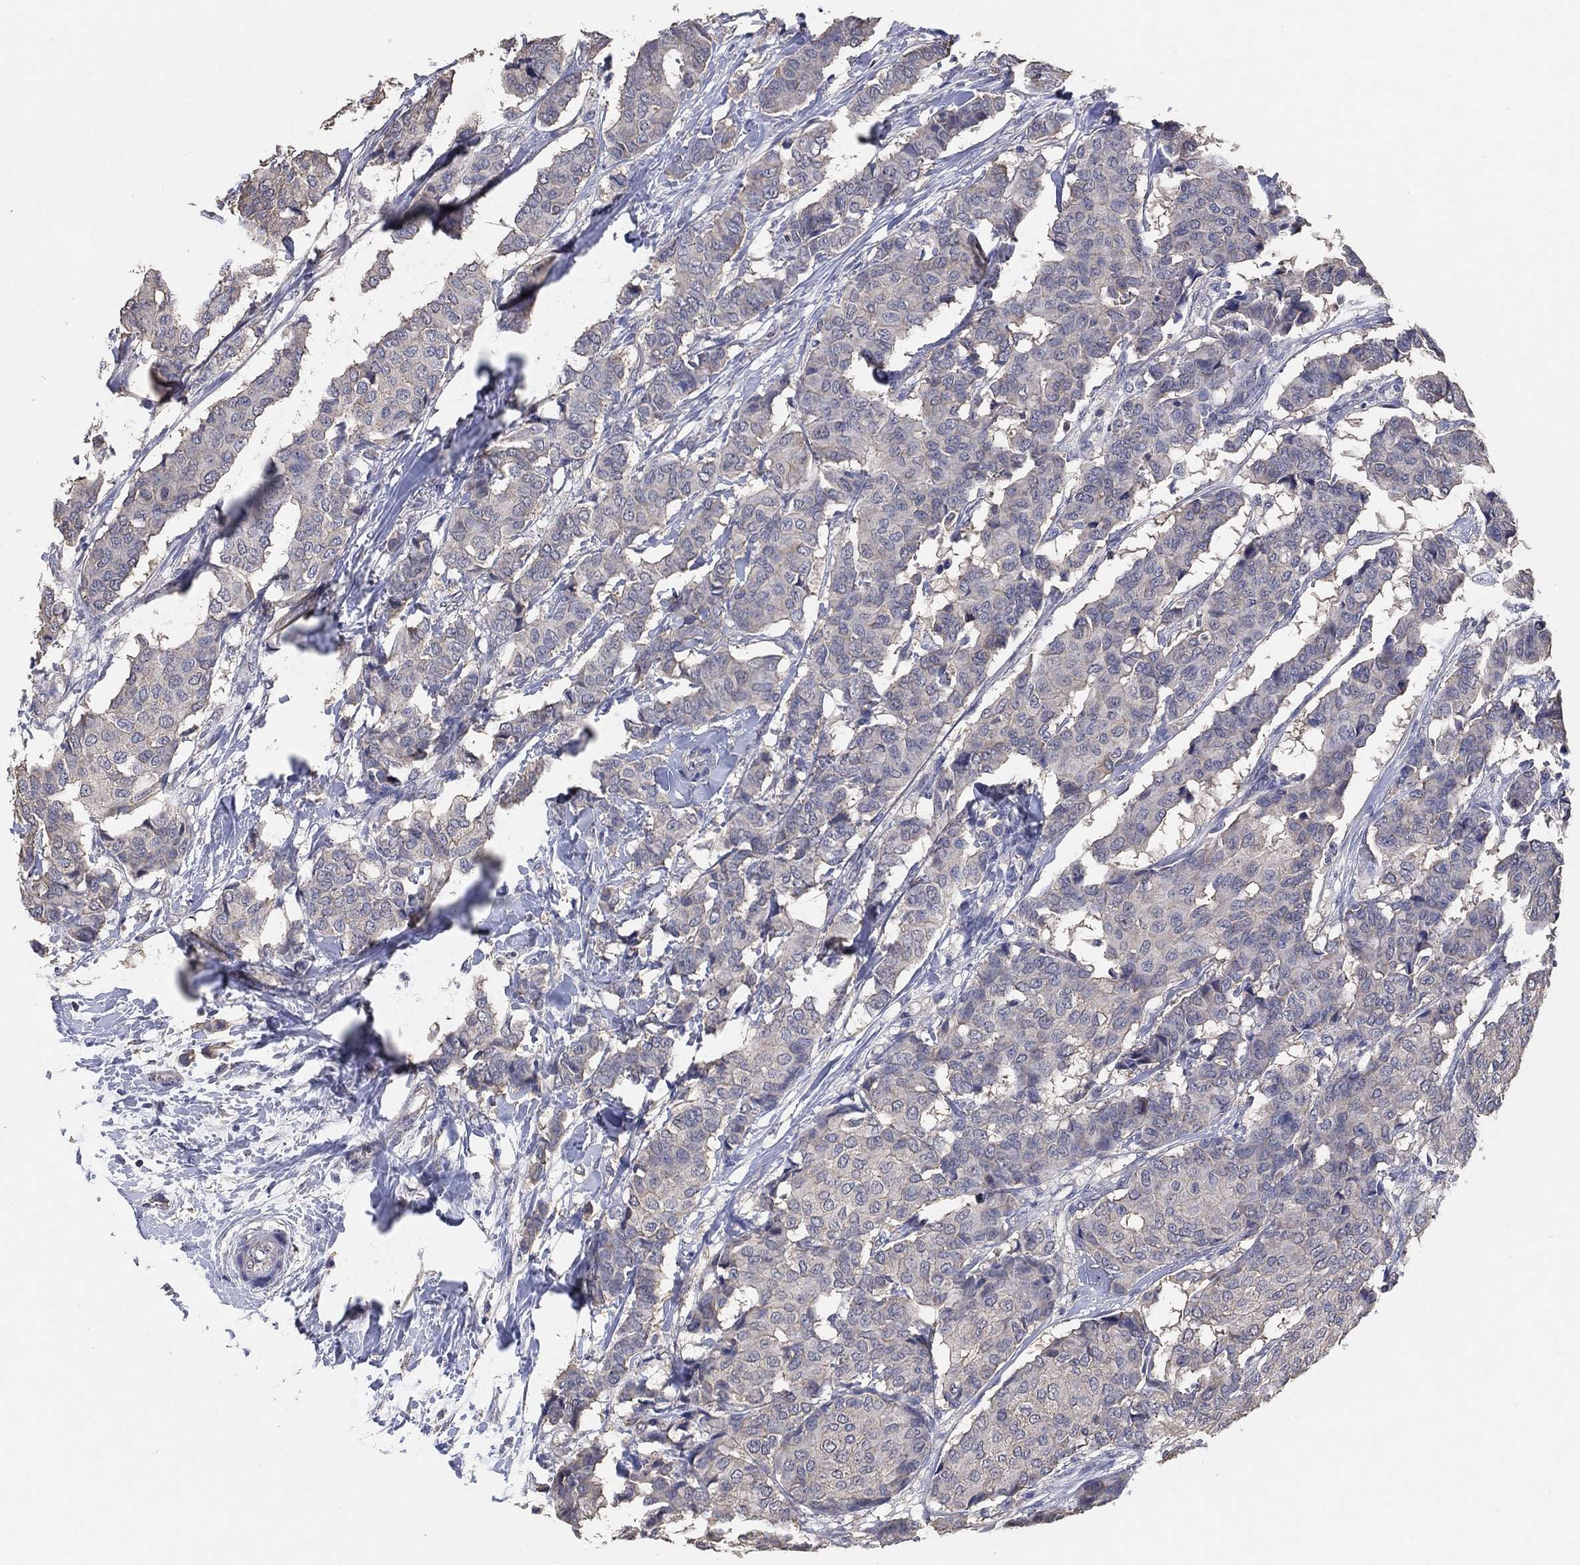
{"staining": {"intensity": "negative", "quantity": "none", "location": "none"}, "tissue": "breast cancer", "cell_type": "Tumor cells", "image_type": "cancer", "snomed": [{"axis": "morphology", "description": "Duct carcinoma"}, {"axis": "topography", "description": "Breast"}], "caption": "Image shows no significant protein staining in tumor cells of breast cancer. (Stains: DAB immunohistochemistry with hematoxylin counter stain, Microscopy: brightfield microscopy at high magnification).", "gene": "KLK5", "patient": {"sex": "female", "age": 75}}